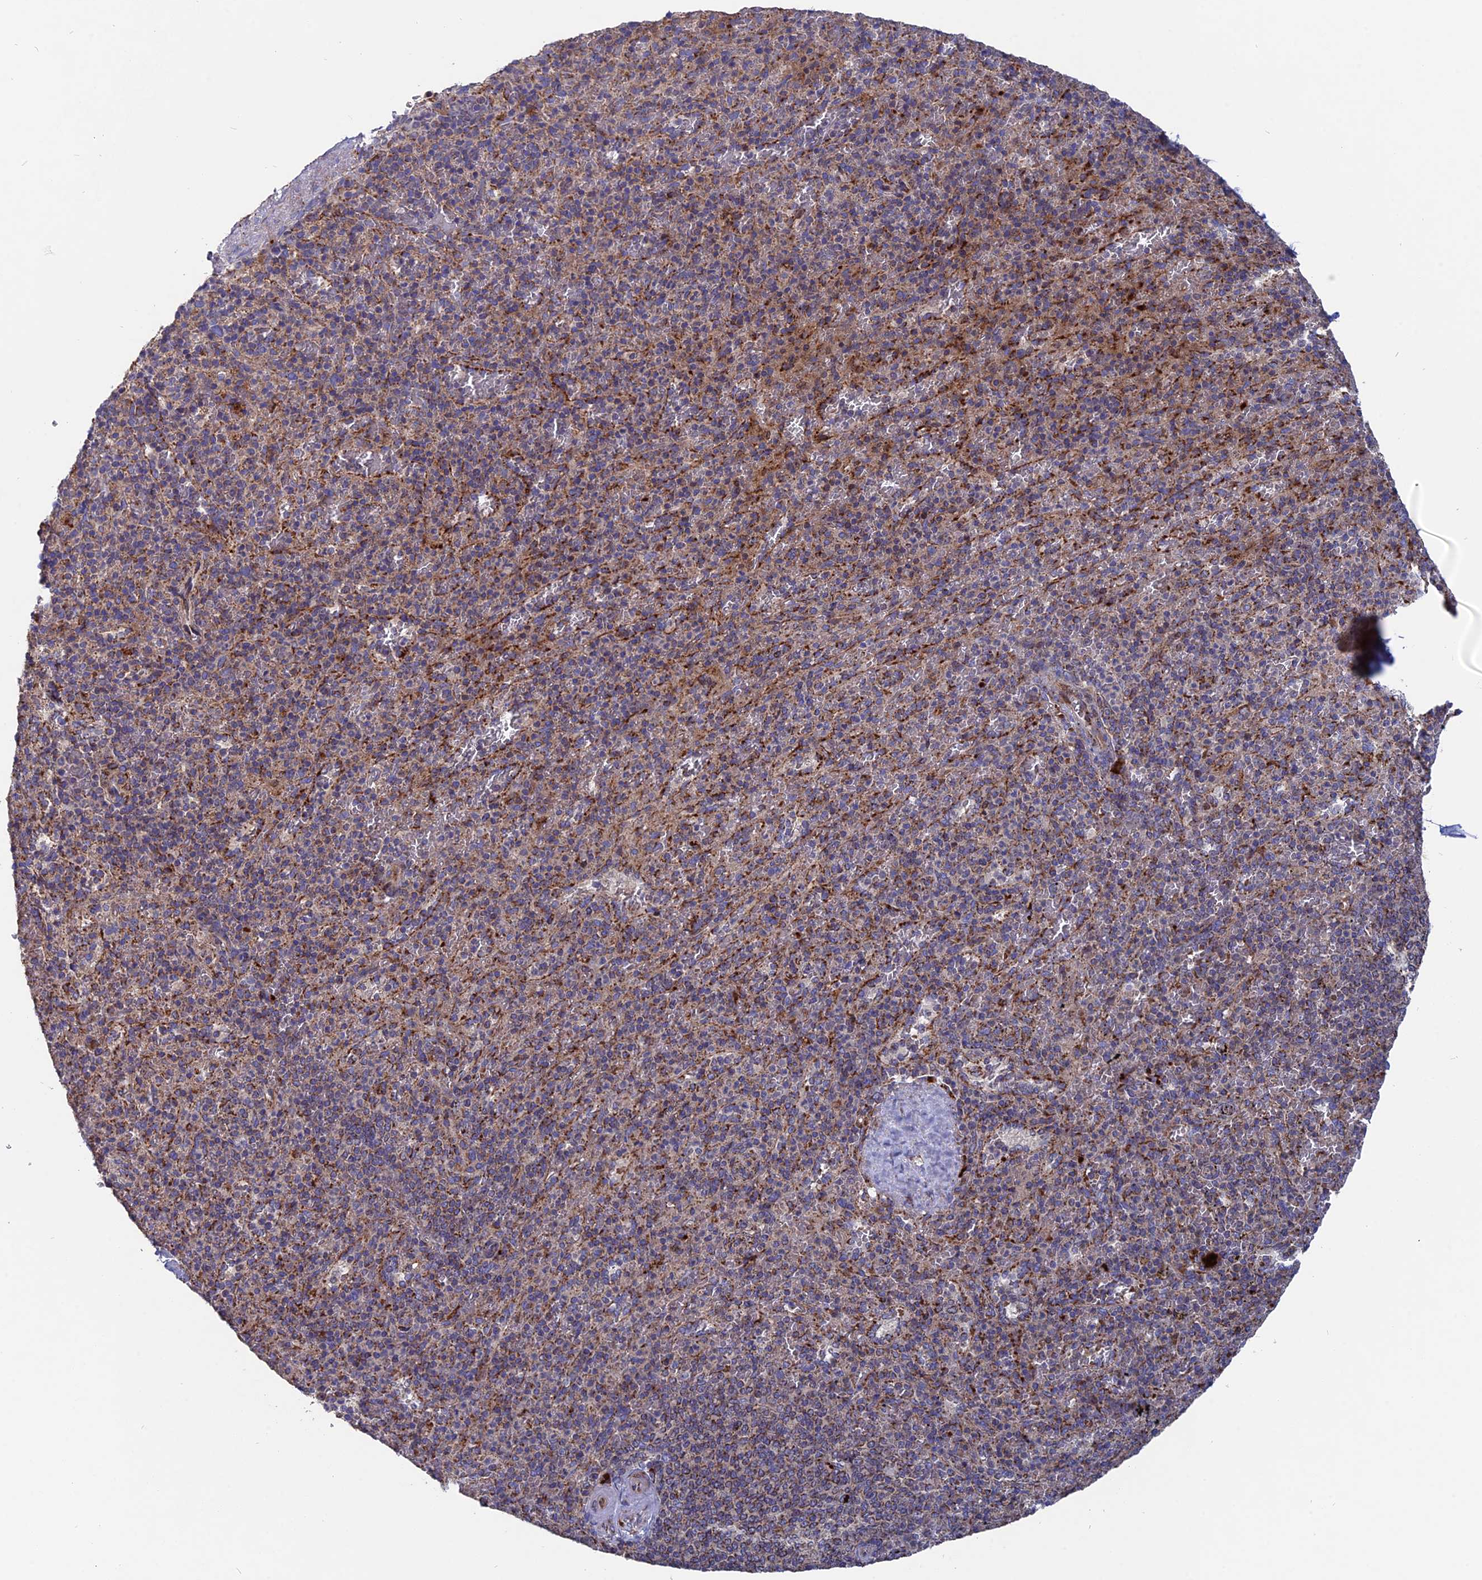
{"staining": {"intensity": "moderate", "quantity": "25%-75%", "location": "cytoplasmic/membranous"}, "tissue": "spleen", "cell_type": "Cells in red pulp", "image_type": "normal", "snomed": [{"axis": "morphology", "description": "Normal tissue, NOS"}, {"axis": "topography", "description": "Spleen"}], "caption": "Spleen stained for a protein shows moderate cytoplasmic/membranous positivity in cells in red pulp. Nuclei are stained in blue.", "gene": "TGFA", "patient": {"sex": "male", "age": 82}}